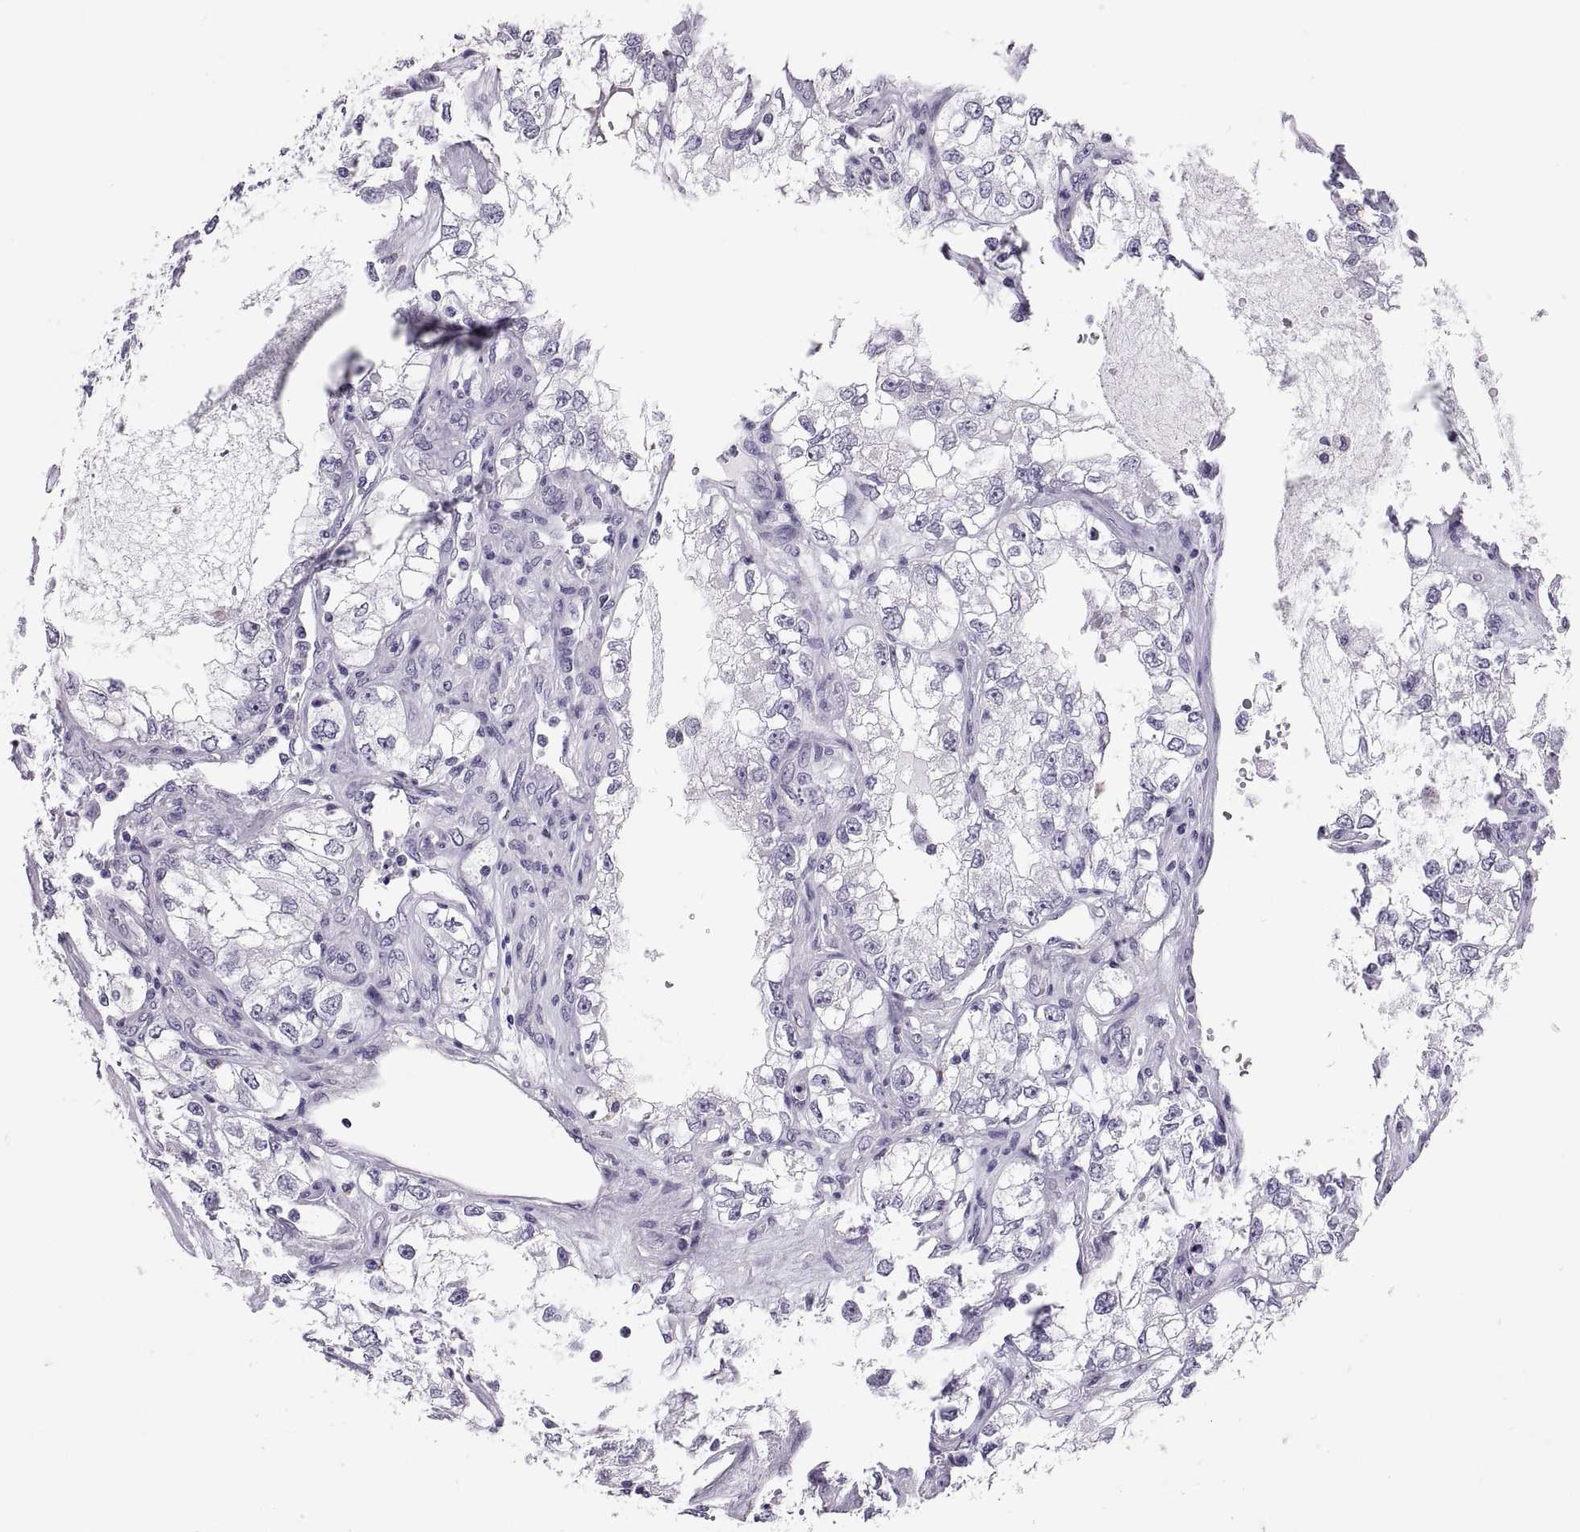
{"staining": {"intensity": "negative", "quantity": "none", "location": "none"}, "tissue": "renal cancer", "cell_type": "Tumor cells", "image_type": "cancer", "snomed": [{"axis": "morphology", "description": "Adenocarcinoma, NOS"}, {"axis": "topography", "description": "Kidney"}], "caption": "Renal cancer was stained to show a protein in brown. There is no significant expression in tumor cells.", "gene": "QRICH2", "patient": {"sex": "female", "age": 59}}